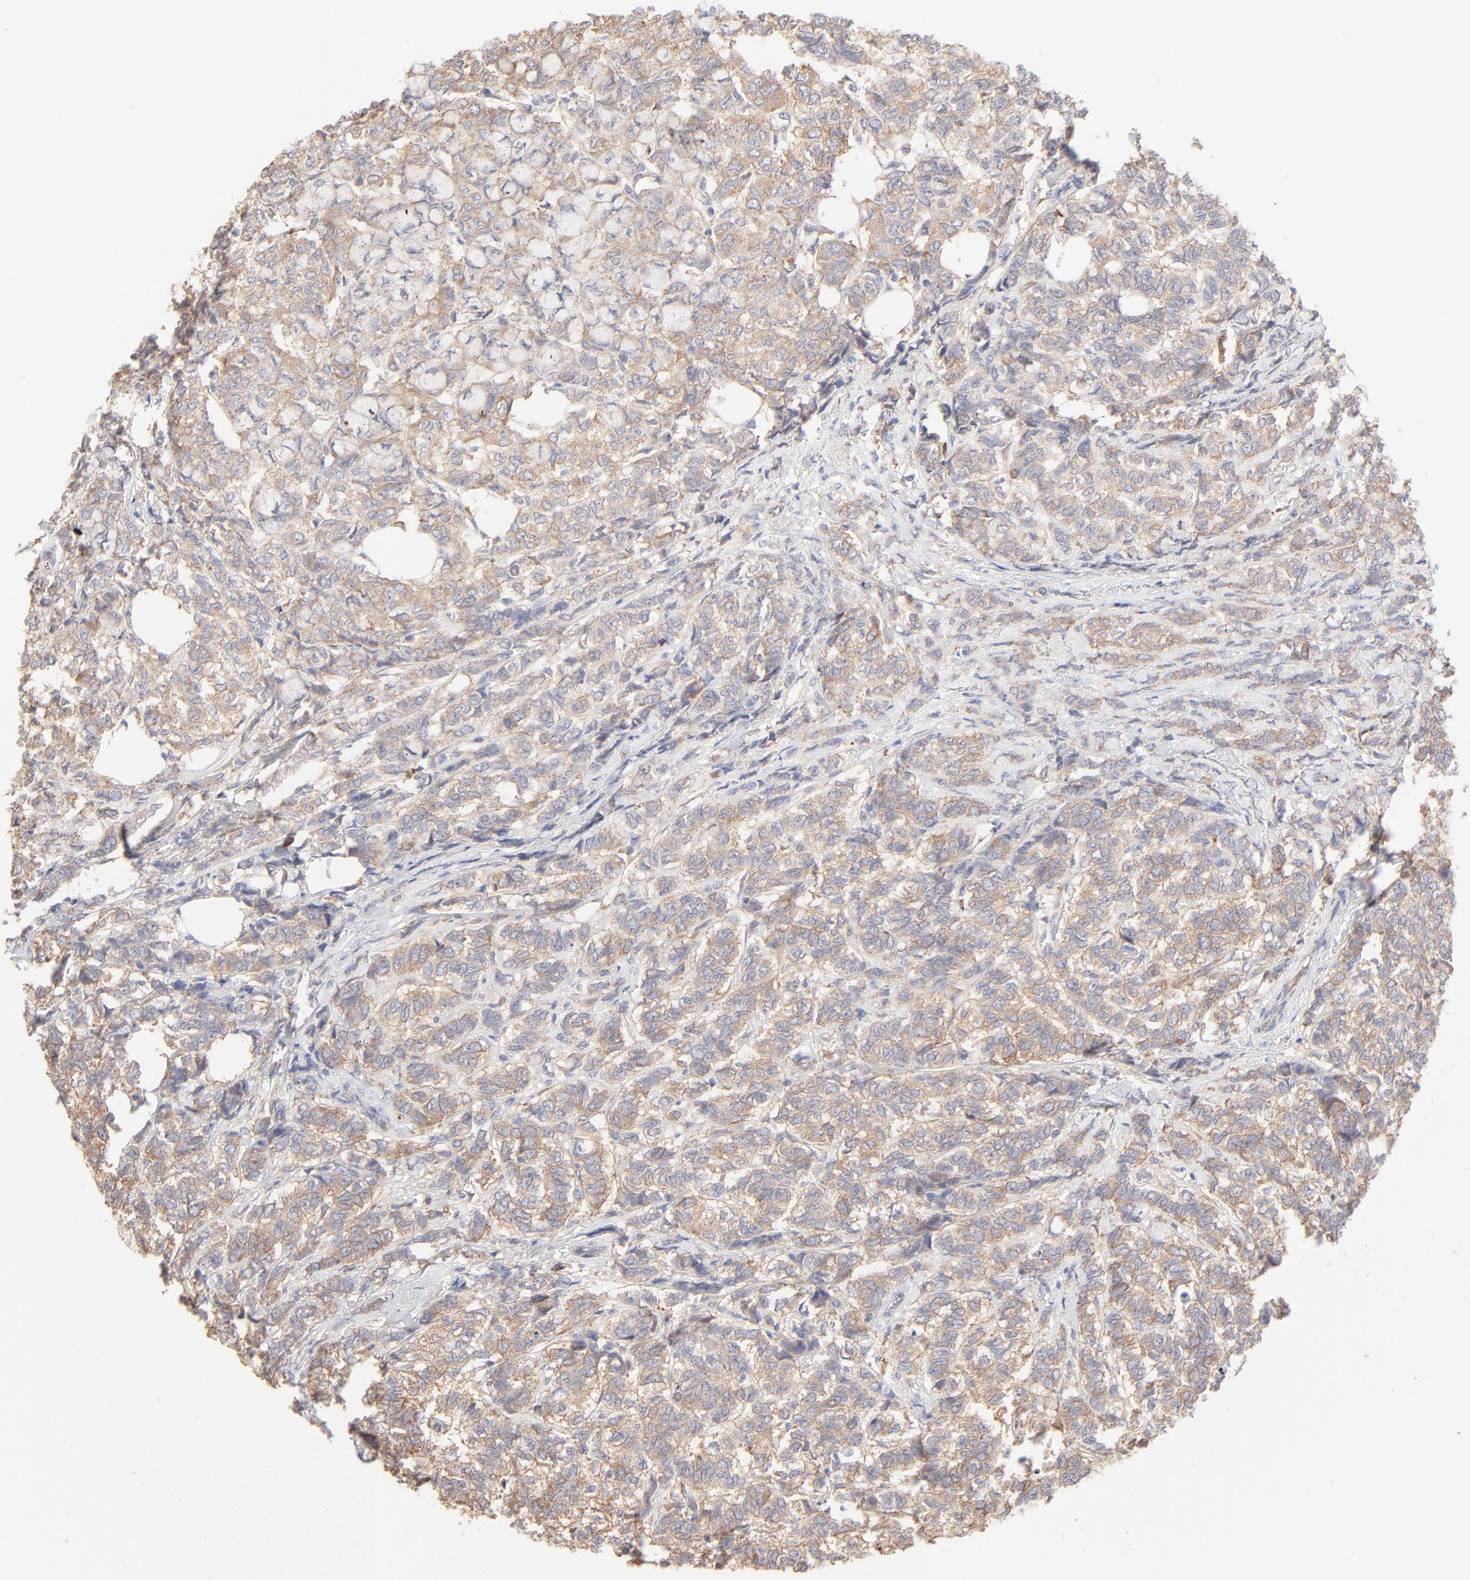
{"staining": {"intensity": "moderate", "quantity": ">75%", "location": "cytoplasmic/membranous"}, "tissue": "breast cancer", "cell_type": "Tumor cells", "image_type": "cancer", "snomed": [{"axis": "morphology", "description": "Lobular carcinoma"}, {"axis": "topography", "description": "Breast"}], "caption": "There is medium levels of moderate cytoplasmic/membranous staining in tumor cells of lobular carcinoma (breast), as demonstrated by immunohistochemical staining (brown color).", "gene": "RPS21", "patient": {"sex": "female", "age": 60}}